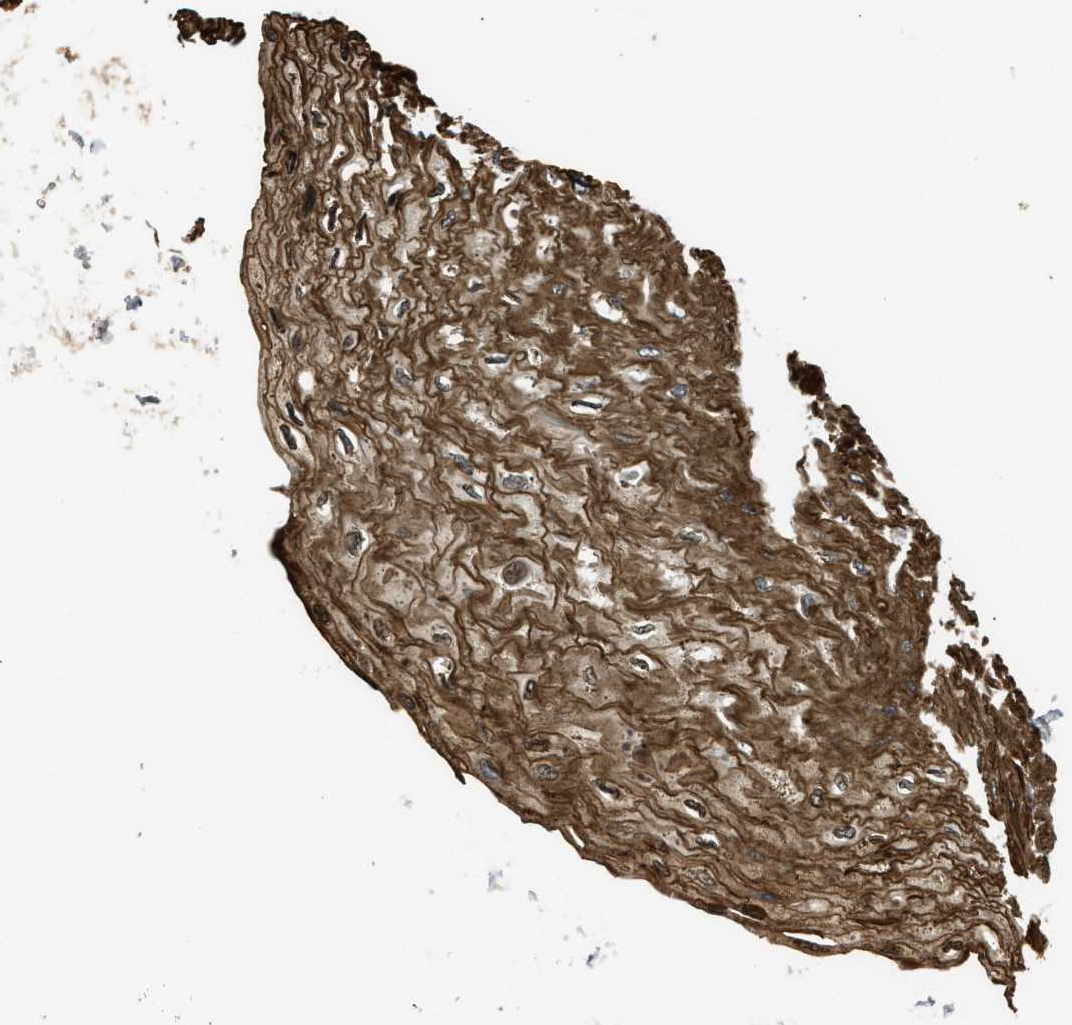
{"staining": {"intensity": "moderate", "quantity": ">75%", "location": "cytoplasmic/membranous"}, "tissue": "esophagus", "cell_type": "Squamous epithelial cells", "image_type": "normal", "snomed": [{"axis": "morphology", "description": "Normal tissue, NOS"}, {"axis": "topography", "description": "Esophagus"}], "caption": "Approximately >75% of squamous epithelial cells in normal human esophagus display moderate cytoplasmic/membranous protein staining as visualized by brown immunohistochemical staining.", "gene": "BAG3", "patient": {"sex": "female", "age": 72}}